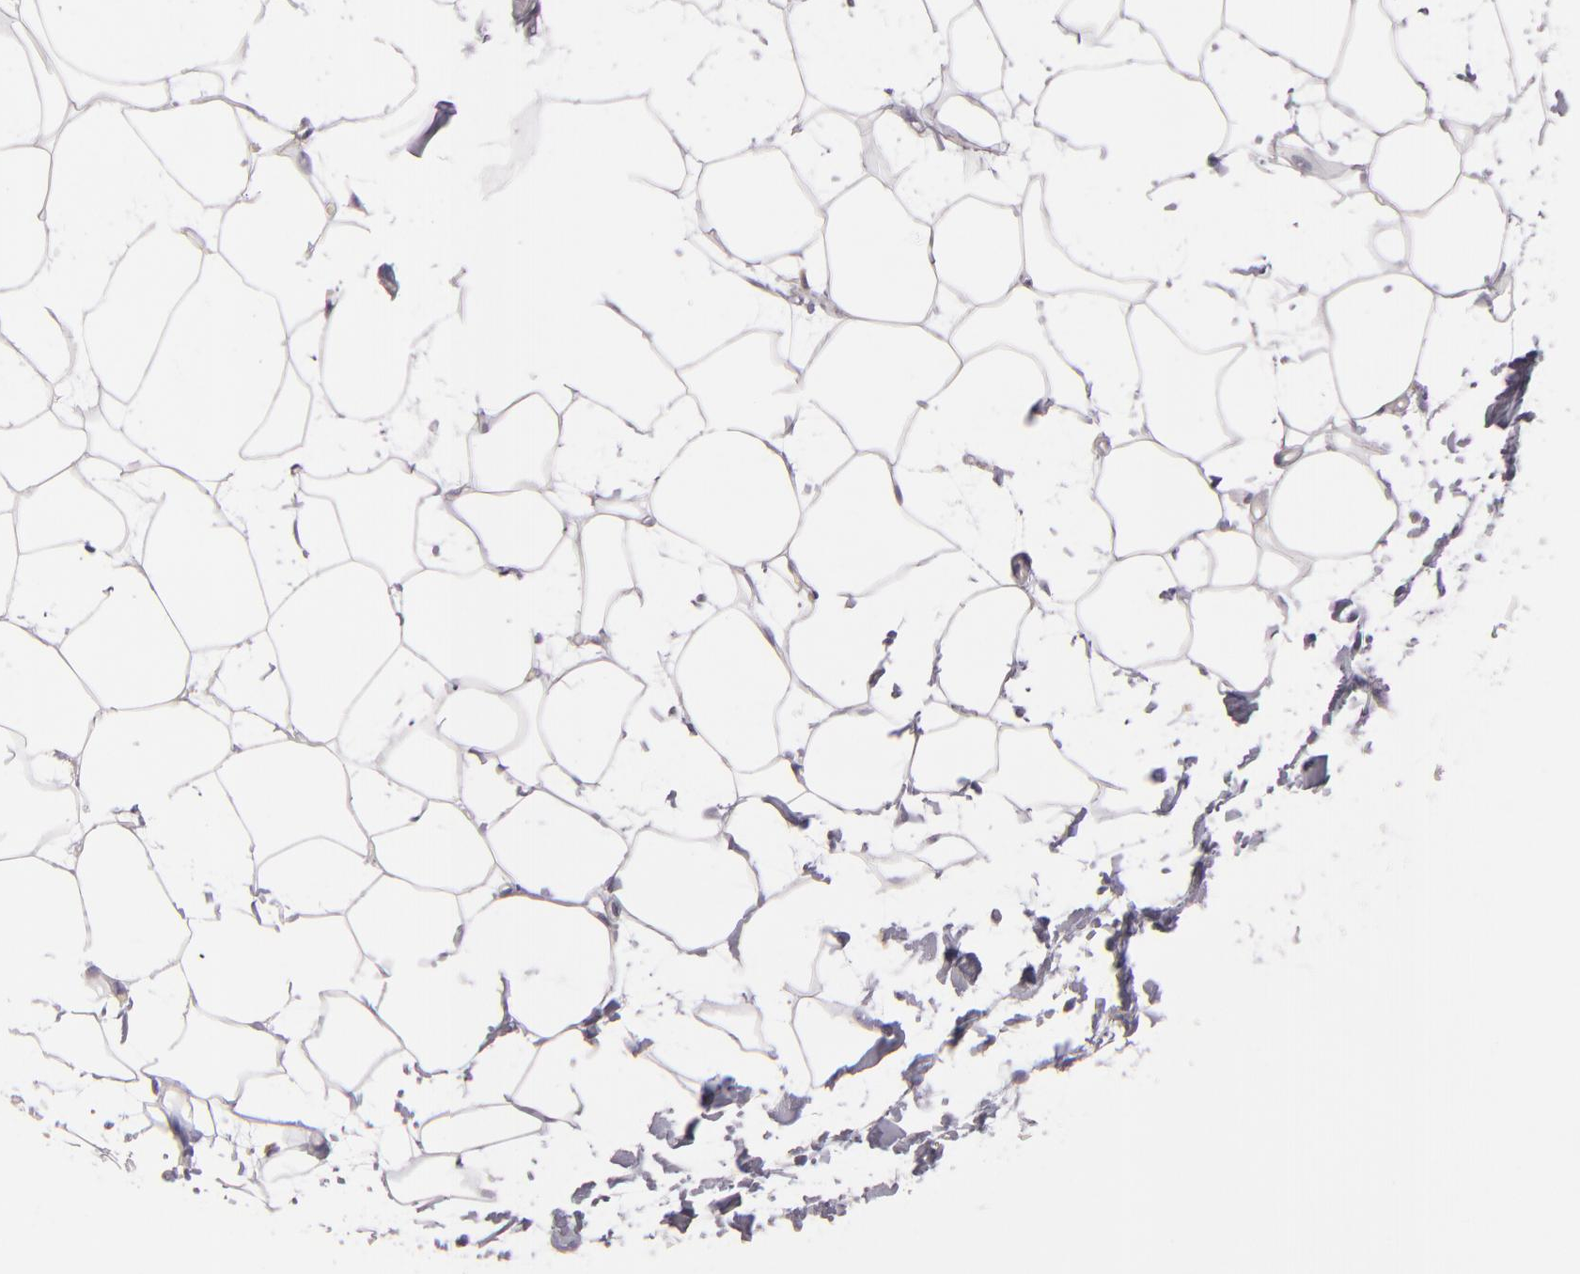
{"staining": {"intensity": "negative", "quantity": "none", "location": "none"}, "tissue": "adipose tissue", "cell_type": "Adipocytes", "image_type": "normal", "snomed": [{"axis": "morphology", "description": "Normal tissue, NOS"}, {"axis": "topography", "description": "Breast"}], "caption": "High magnification brightfield microscopy of normal adipose tissue stained with DAB (brown) and counterstained with hematoxylin (blue): adipocytes show no significant staining. (Immunohistochemistry, brightfield microscopy, high magnification).", "gene": "TLR8", "patient": {"sex": "female", "age": 45}}